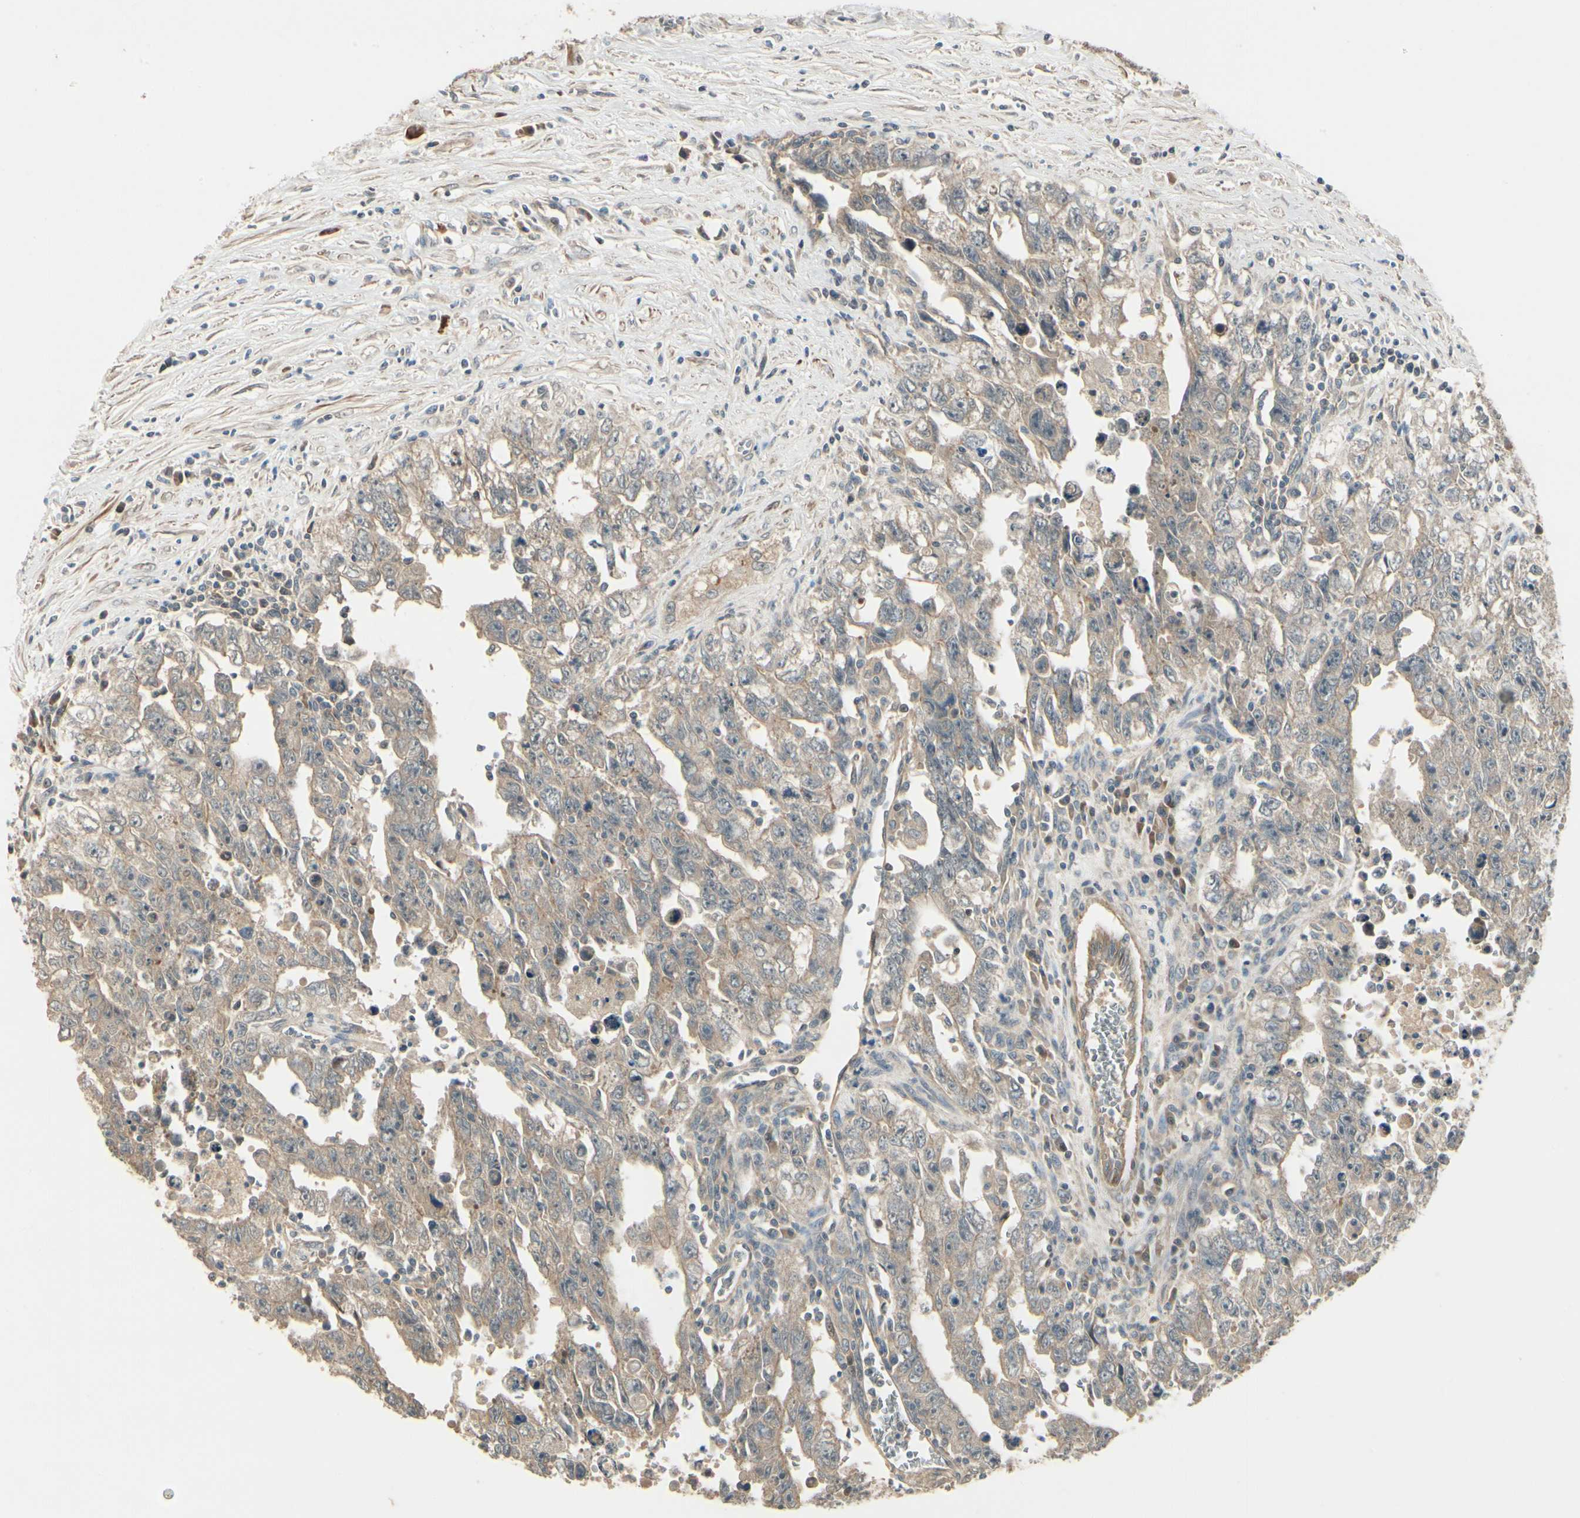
{"staining": {"intensity": "weak", "quantity": ">75%", "location": "cytoplasmic/membranous"}, "tissue": "testis cancer", "cell_type": "Tumor cells", "image_type": "cancer", "snomed": [{"axis": "morphology", "description": "Carcinoma, Embryonal, NOS"}, {"axis": "topography", "description": "Testis"}], "caption": "Testis cancer (embryonal carcinoma) tissue reveals weak cytoplasmic/membranous staining in approximately >75% of tumor cells, visualized by immunohistochemistry.", "gene": "ACVR1", "patient": {"sex": "male", "age": 28}}